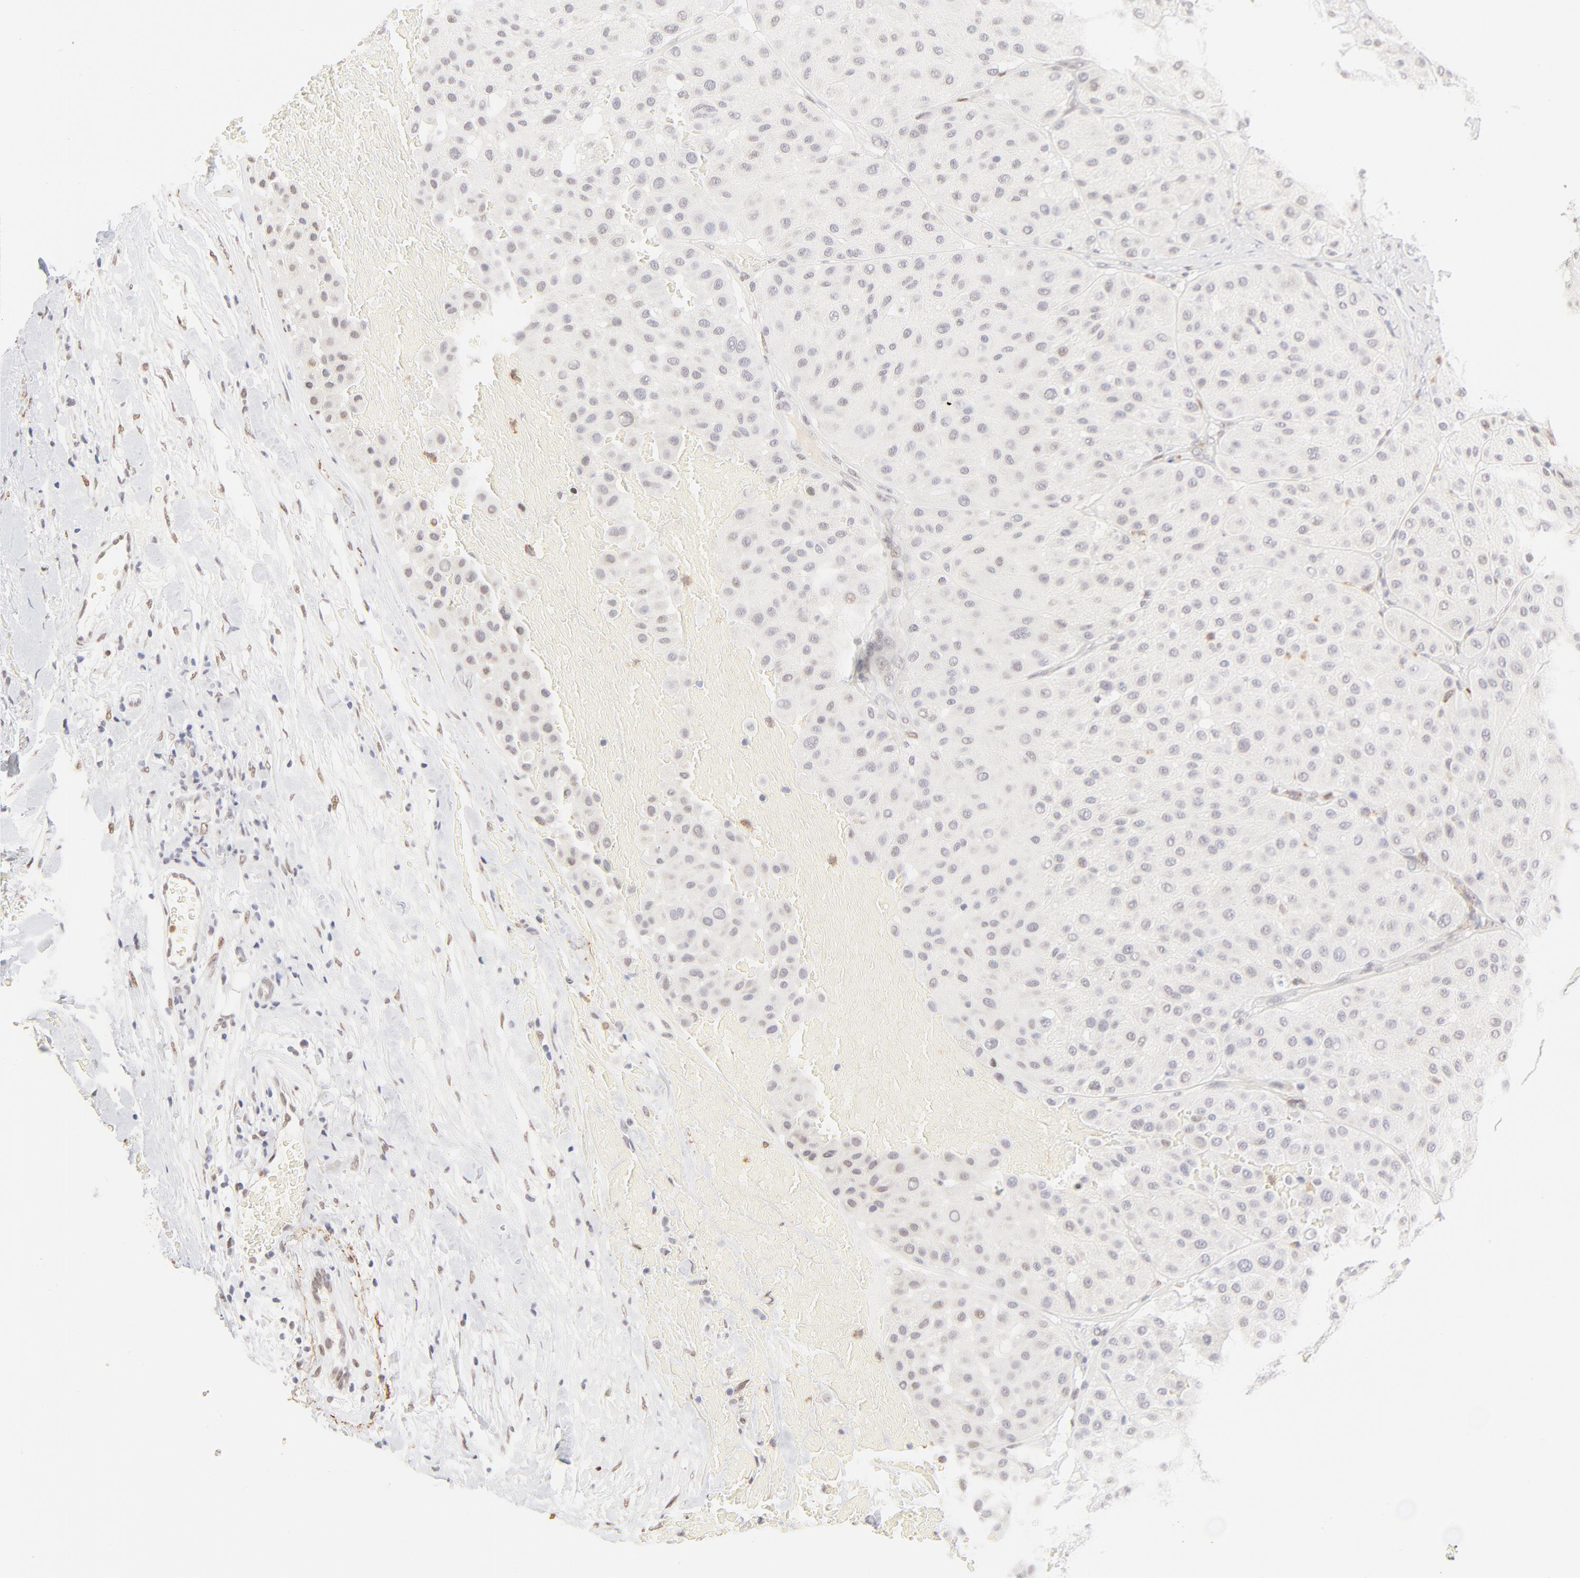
{"staining": {"intensity": "weak", "quantity": "<25%", "location": "nuclear"}, "tissue": "melanoma", "cell_type": "Tumor cells", "image_type": "cancer", "snomed": [{"axis": "morphology", "description": "Normal tissue, NOS"}, {"axis": "morphology", "description": "Malignant melanoma, Metastatic site"}, {"axis": "topography", "description": "Skin"}], "caption": "A high-resolution histopathology image shows immunohistochemistry (IHC) staining of malignant melanoma (metastatic site), which exhibits no significant positivity in tumor cells. (IHC, brightfield microscopy, high magnification).", "gene": "PBX1", "patient": {"sex": "male", "age": 41}}